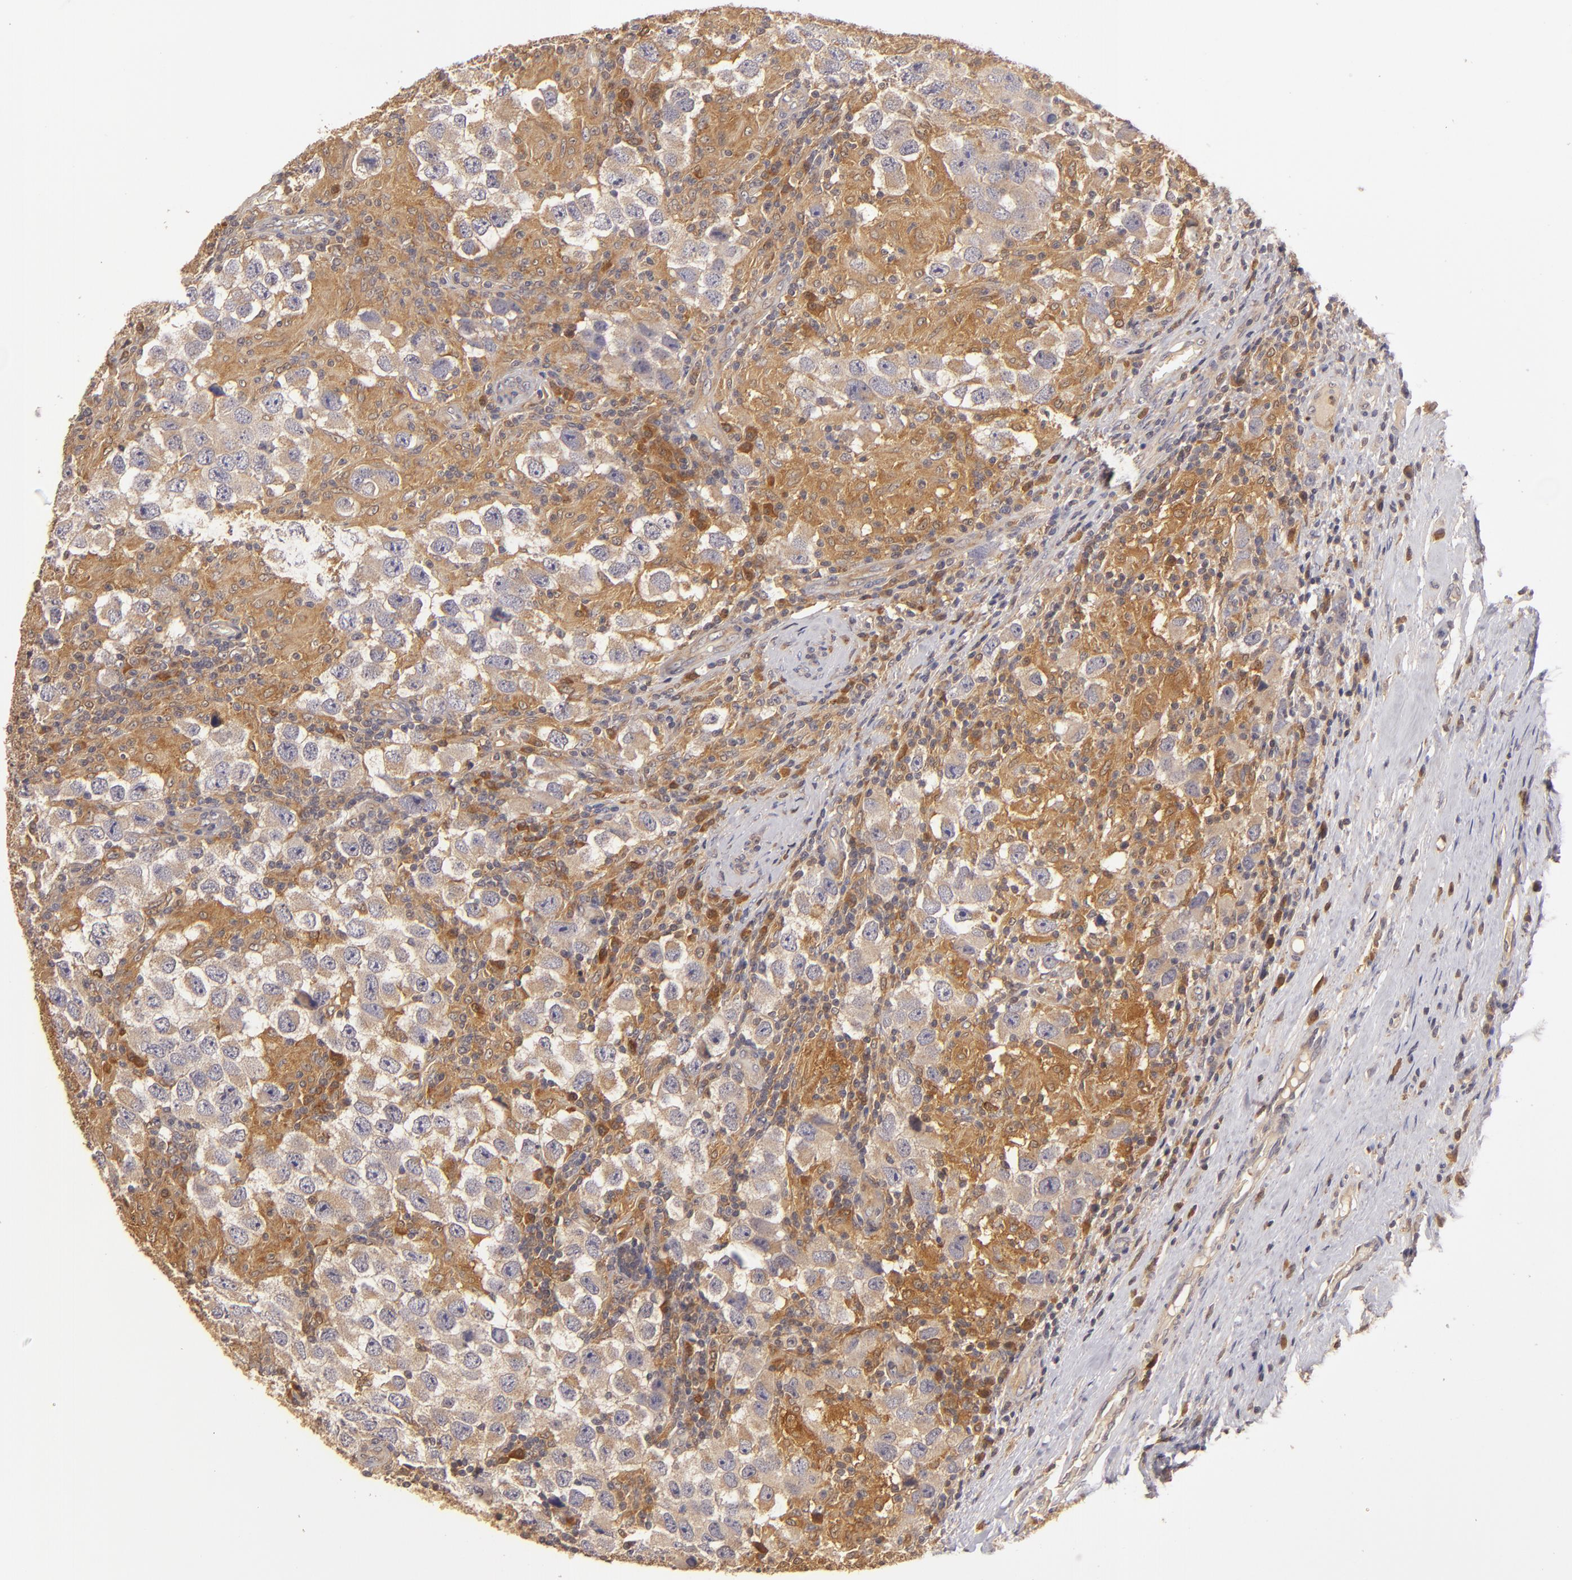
{"staining": {"intensity": "strong", "quantity": ">75%", "location": "cytoplasmic/membranous"}, "tissue": "testis cancer", "cell_type": "Tumor cells", "image_type": "cancer", "snomed": [{"axis": "morphology", "description": "Carcinoma, Embryonal, NOS"}, {"axis": "topography", "description": "Testis"}], "caption": "Protein expression by immunohistochemistry (IHC) exhibits strong cytoplasmic/membranous expression in about >75% of tumor cells in testis embryonal carcinoma.", "gene": "PRKCD", "patient": {"sex": "male", "age": 21}}